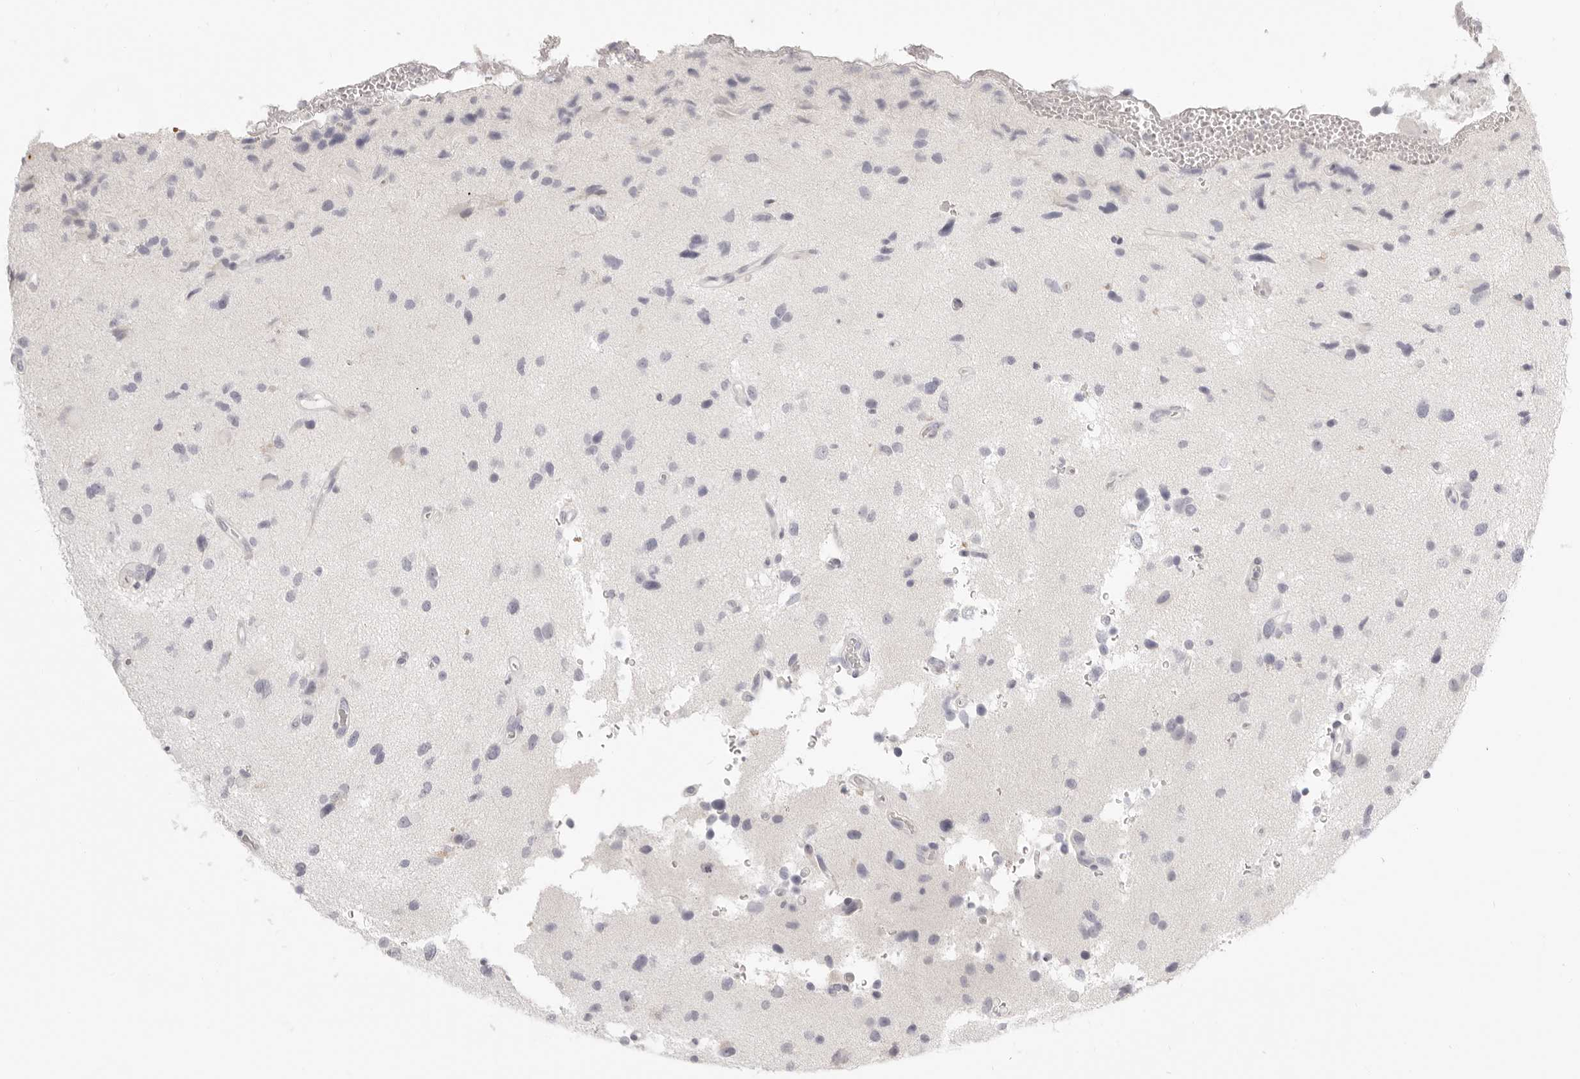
{"staining": {"intensity": "negative", "quantity": "none", "location": "none"}, "tissue": "glioma", "cell_type": "Tumor cells", "image_type": "cancer", "snomed": [{"axis": "morphology", "description": "Glioma, malignant, High grade"}, {"axis": "topography", "description": "Brain"}], "caption": "IHC of human malignant high-grade glioma reveals no staining in tumor cells.", "gene": "FABP1", "patient": {"sex": "male", "age": 33}}